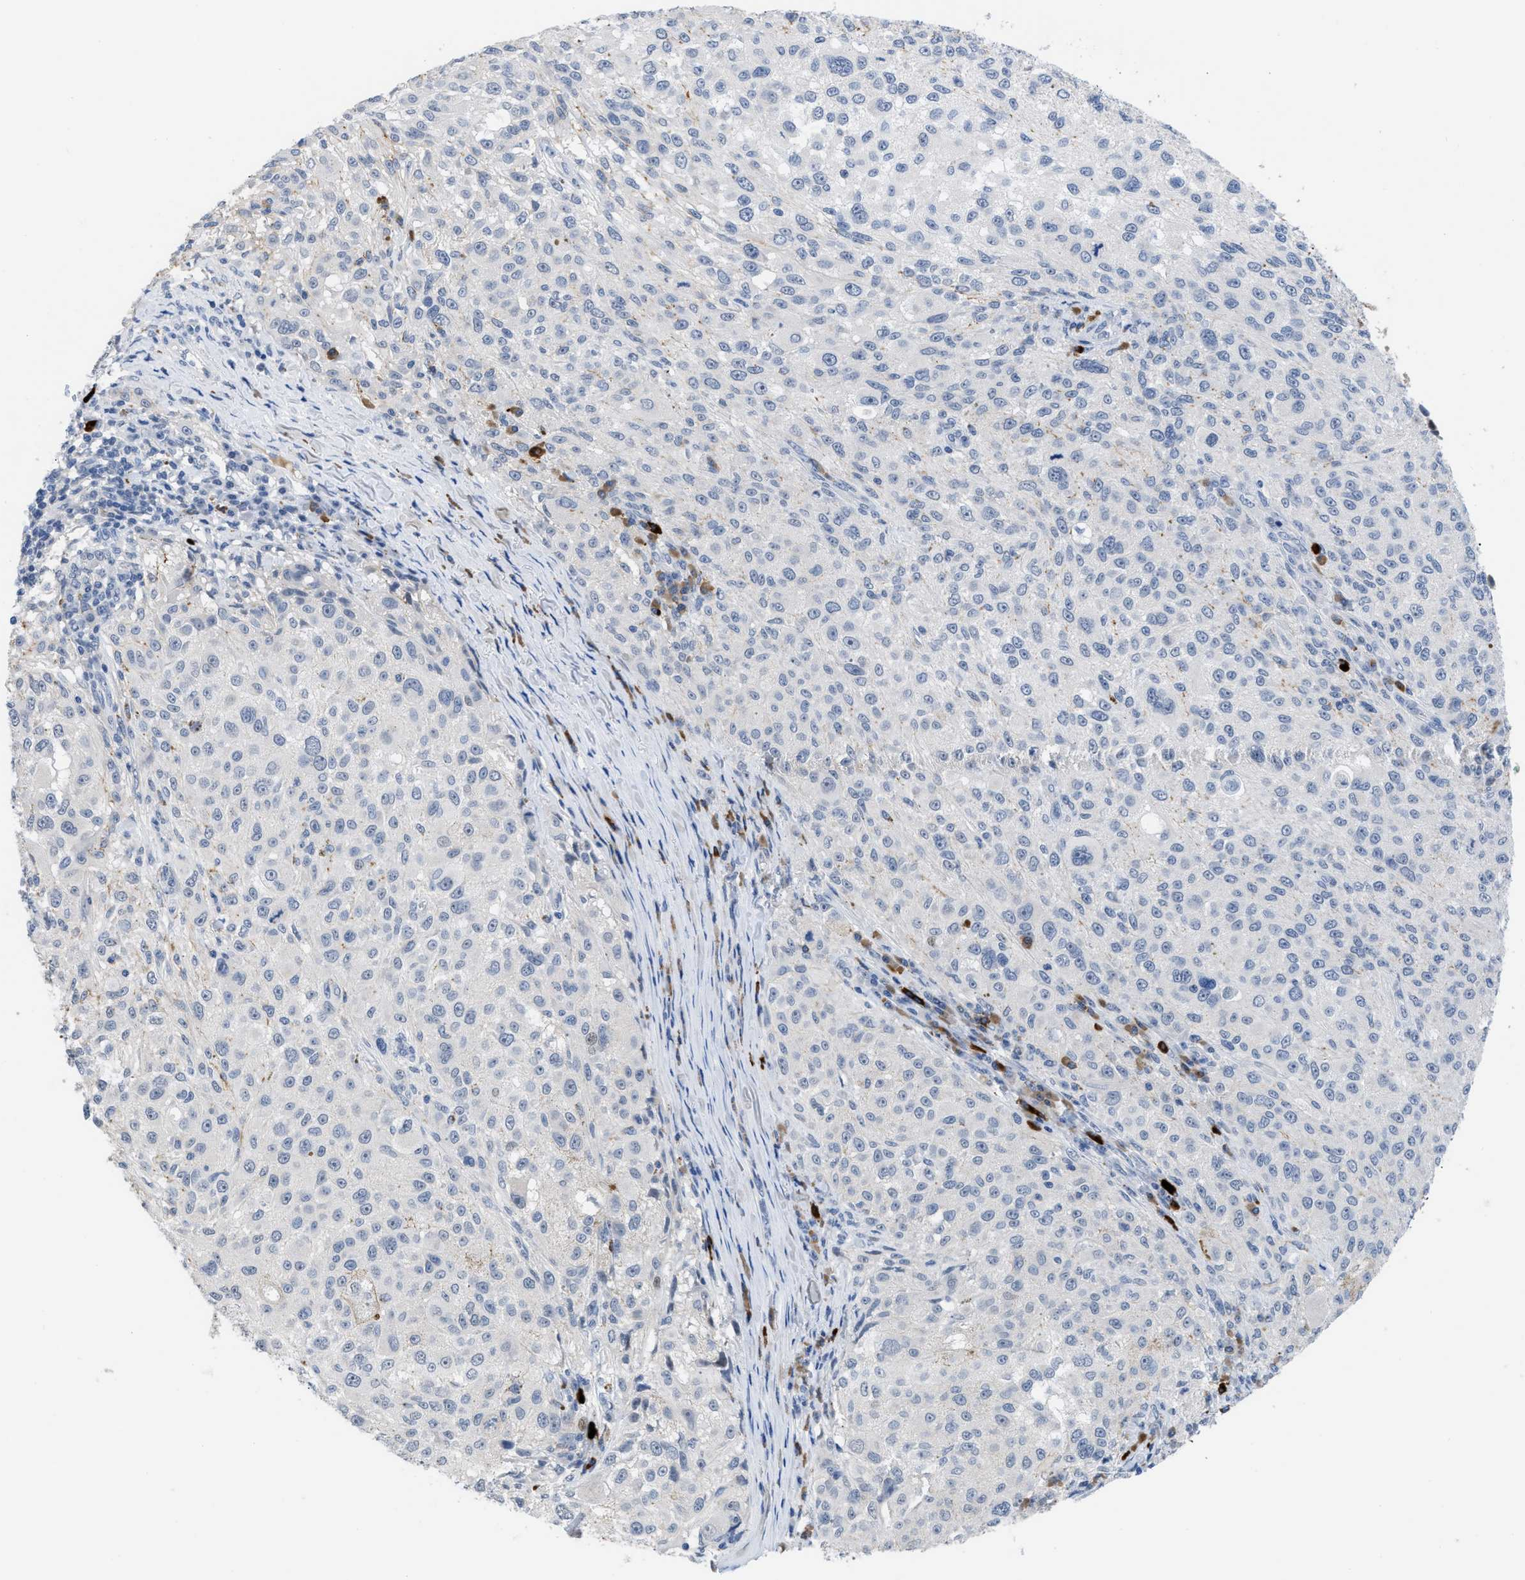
{"staining": {"intensity": "negative", "quantity": "none", "location": "none"}, "tissue": "melanoma", "cell_type": "Tumor cells", "image_type": "cancer", "snomed": [{"axis": "morphology", "description": "Necrosis, NOS"}, {"axis": "morphology", "description": "Malignant melanoma, NOS"}, {"axis": "topography", "description": "Skin"}], "caption": "Human melanoma stained for a protein using immunohistochemistry (IHC) shows no staining in tumor cells.", "gene": "OR9K2", "patient": {"sex": "female", "age": 87}}